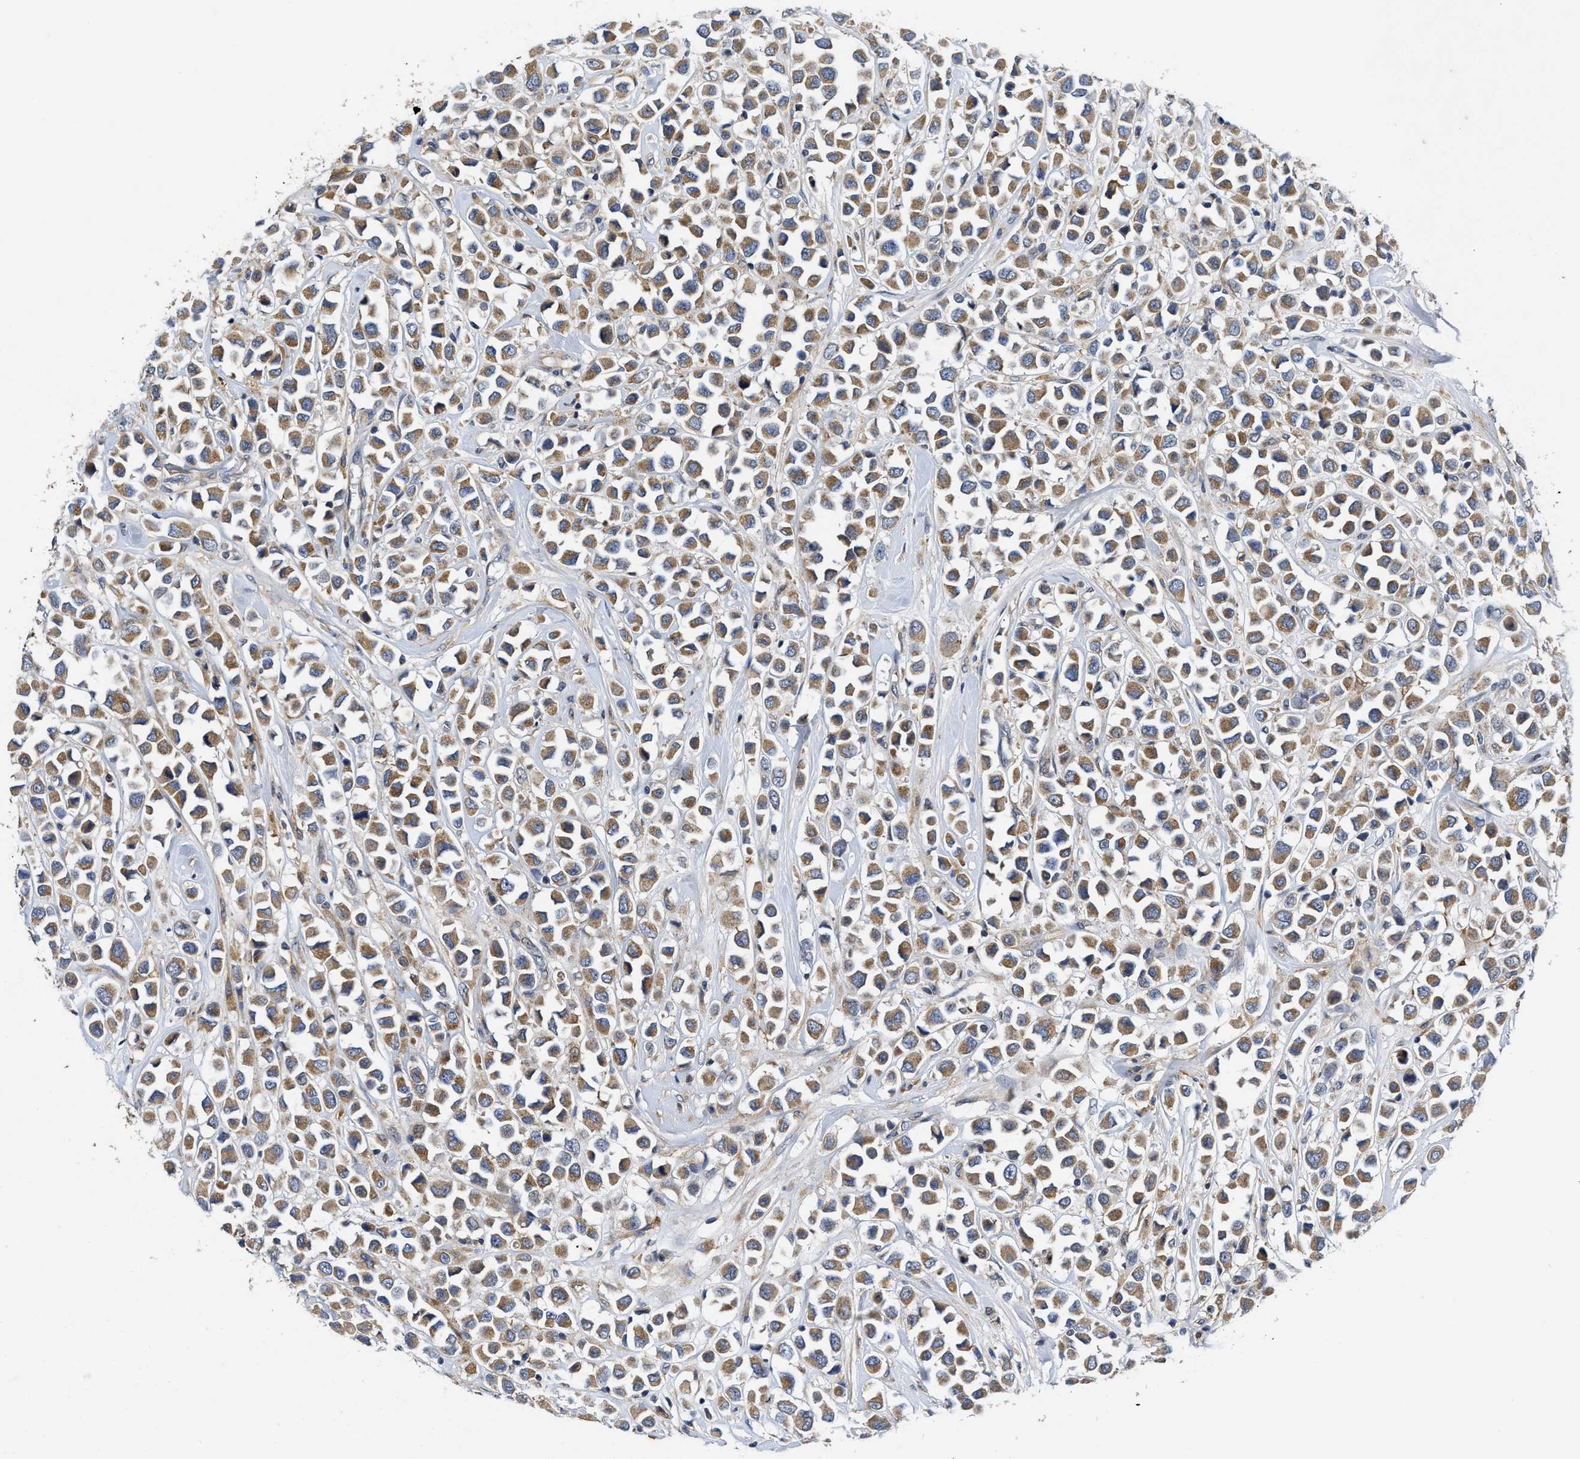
{"staining": {"intensity": "moderate", "quantity": ">75%", "location": "cytoplasmic/membranous"}, "tissue": "breast cancer", "cell_type": "Tumor cells", "image_type": "cancer", "snomed": [{"axis": "morphology", "description": "Duct carcinoma"}, {"axis": "topography", "description": "Breast"}], "caption": "Immunohistochemistry (IHC) histopathology image of human breast cancer (intraductal carcinoma) stained for a protein (brown), which displays medium levels of moderate cytoplasmic/membranous expression in about >75% of tumor cells.", "gene": "EFNA4", "patient": {"sex": "female", "age": 61}}